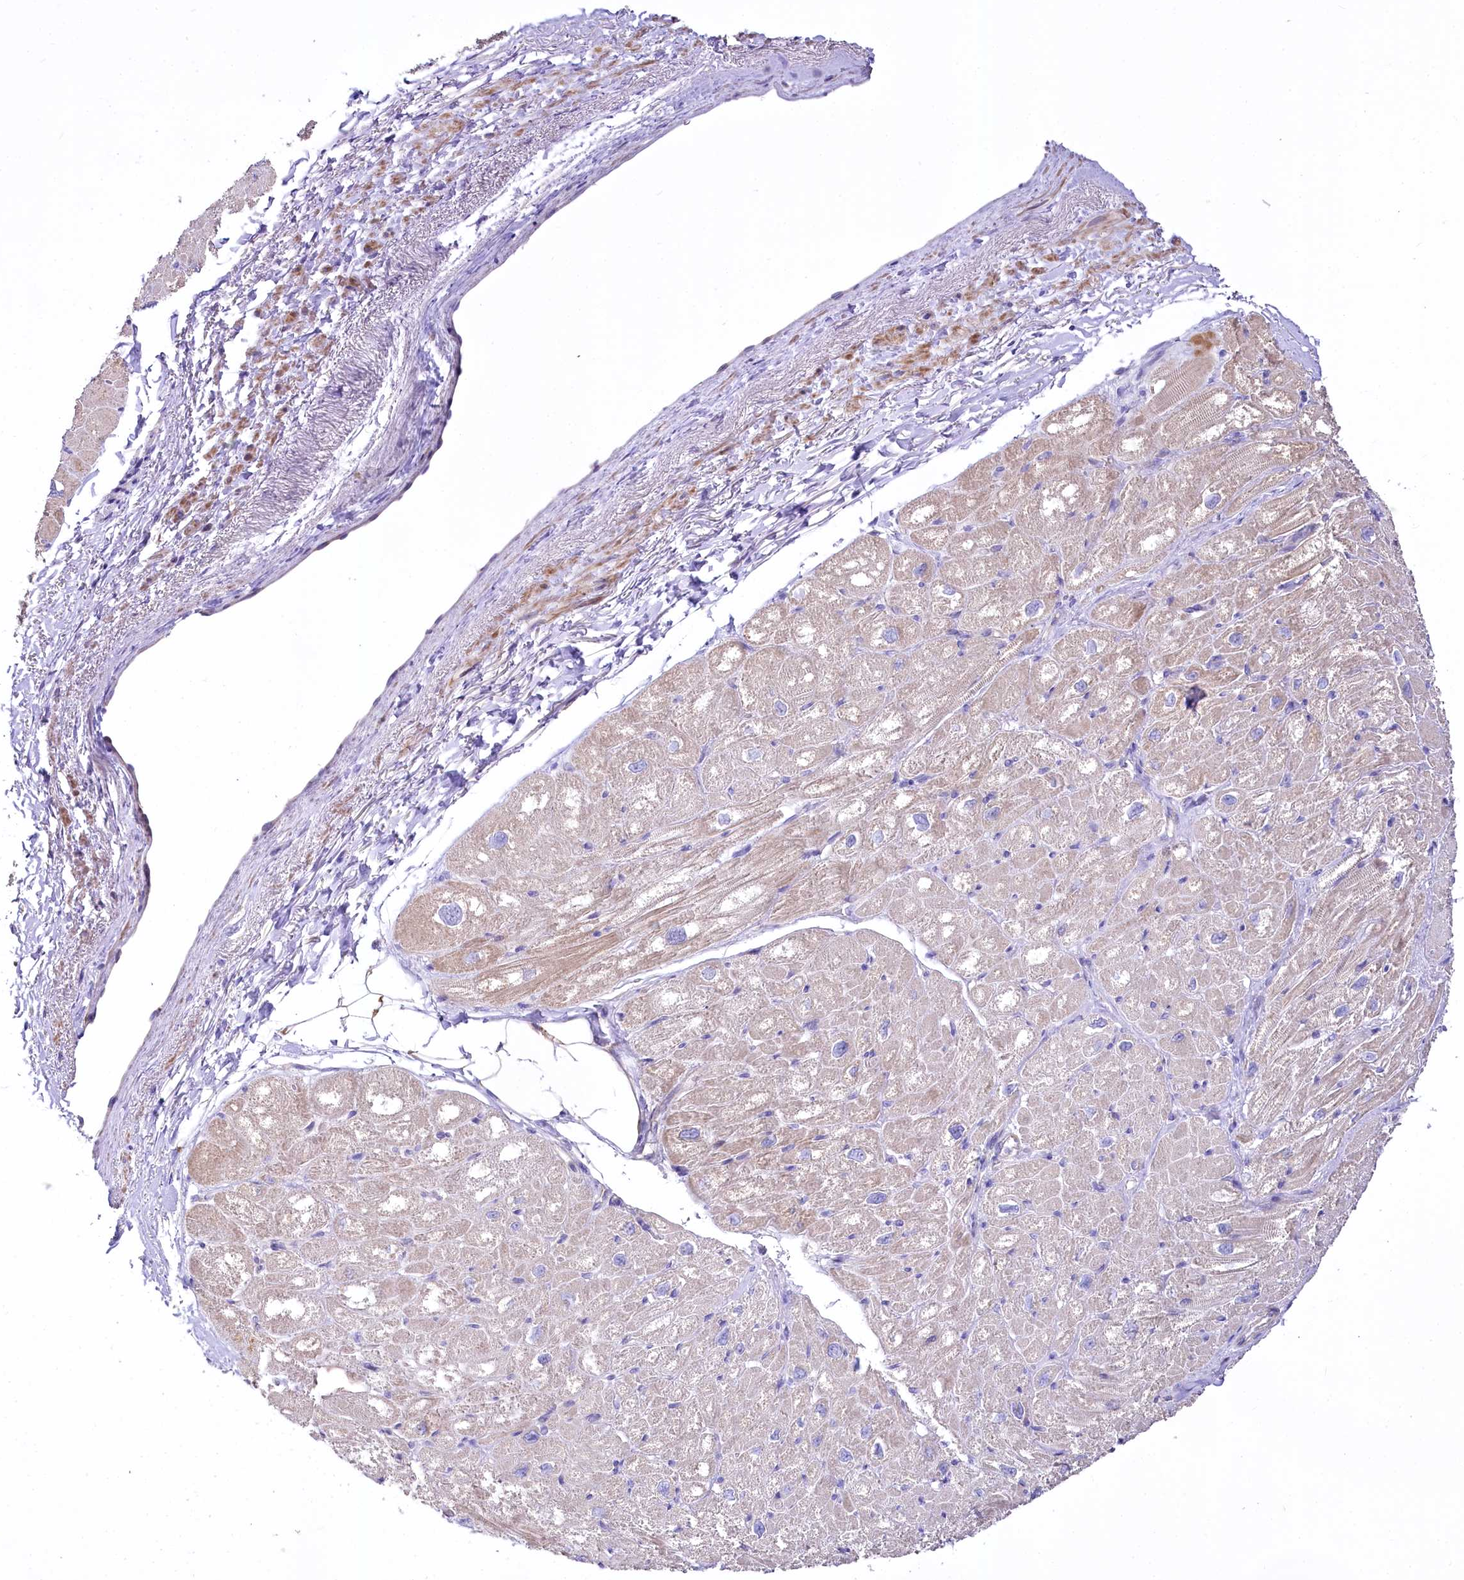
{"staining": {"intensity": "weak", "quantity": ">75%", "location": "cytoplasmic/membranous"}, "tissue": "heart muscle", "cell_type": "Cardiomyocytes", "image_type": "normal", "snomed": [{"axis": "morphology", "description": "Normal tissue, NOS"}, {"axis": "topography", "description": "Heart"}], "caption": "A brown stain shows weak cytoplasmic/membranous positivity of a protein in cardiomyocytes of normal human heart muscle. (Brightfield microscopy of DAB IHC at high magnification).", "gene": "PTER", "patient": {"sex": "male", "age": 50}}